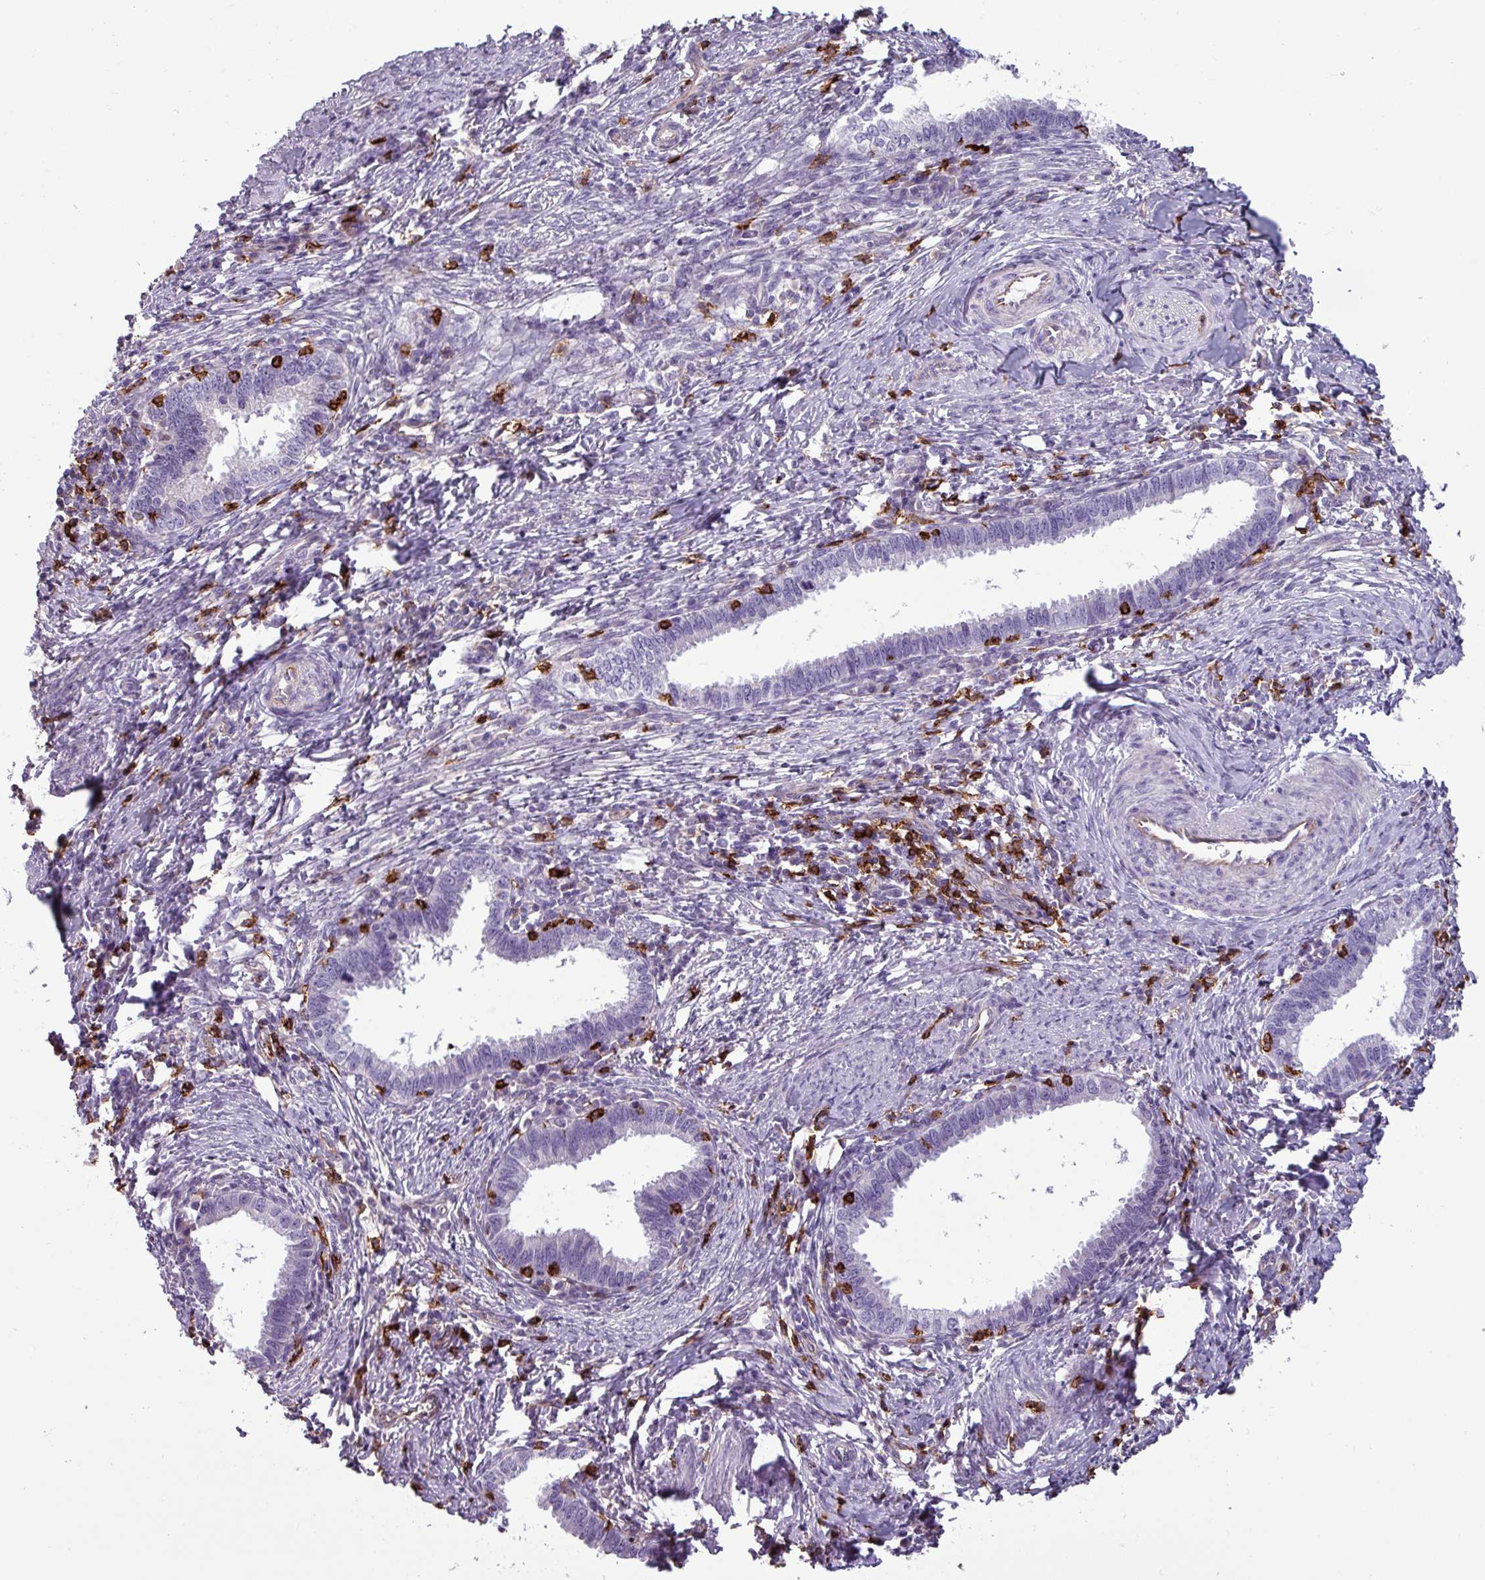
{"staining": {"intensity": "negative", "quantity": "none", "location": "none"}, "tissue": "cervical cancer", "cell_type": "Tumor cells", "image_type": "cancer", "snomed": [{"axis": "morphology", "description": "Adenocarcinoma, NOS"}, {"axis": "topography", "description": "Cervix"}], "caption": "Immunohistochemical staining of human cervical cancer (adenocarcinoma) exhibits no significant staining in tumor cells.", "gene": "CD8A", "patient": {"sex": "female", "age": 36}}